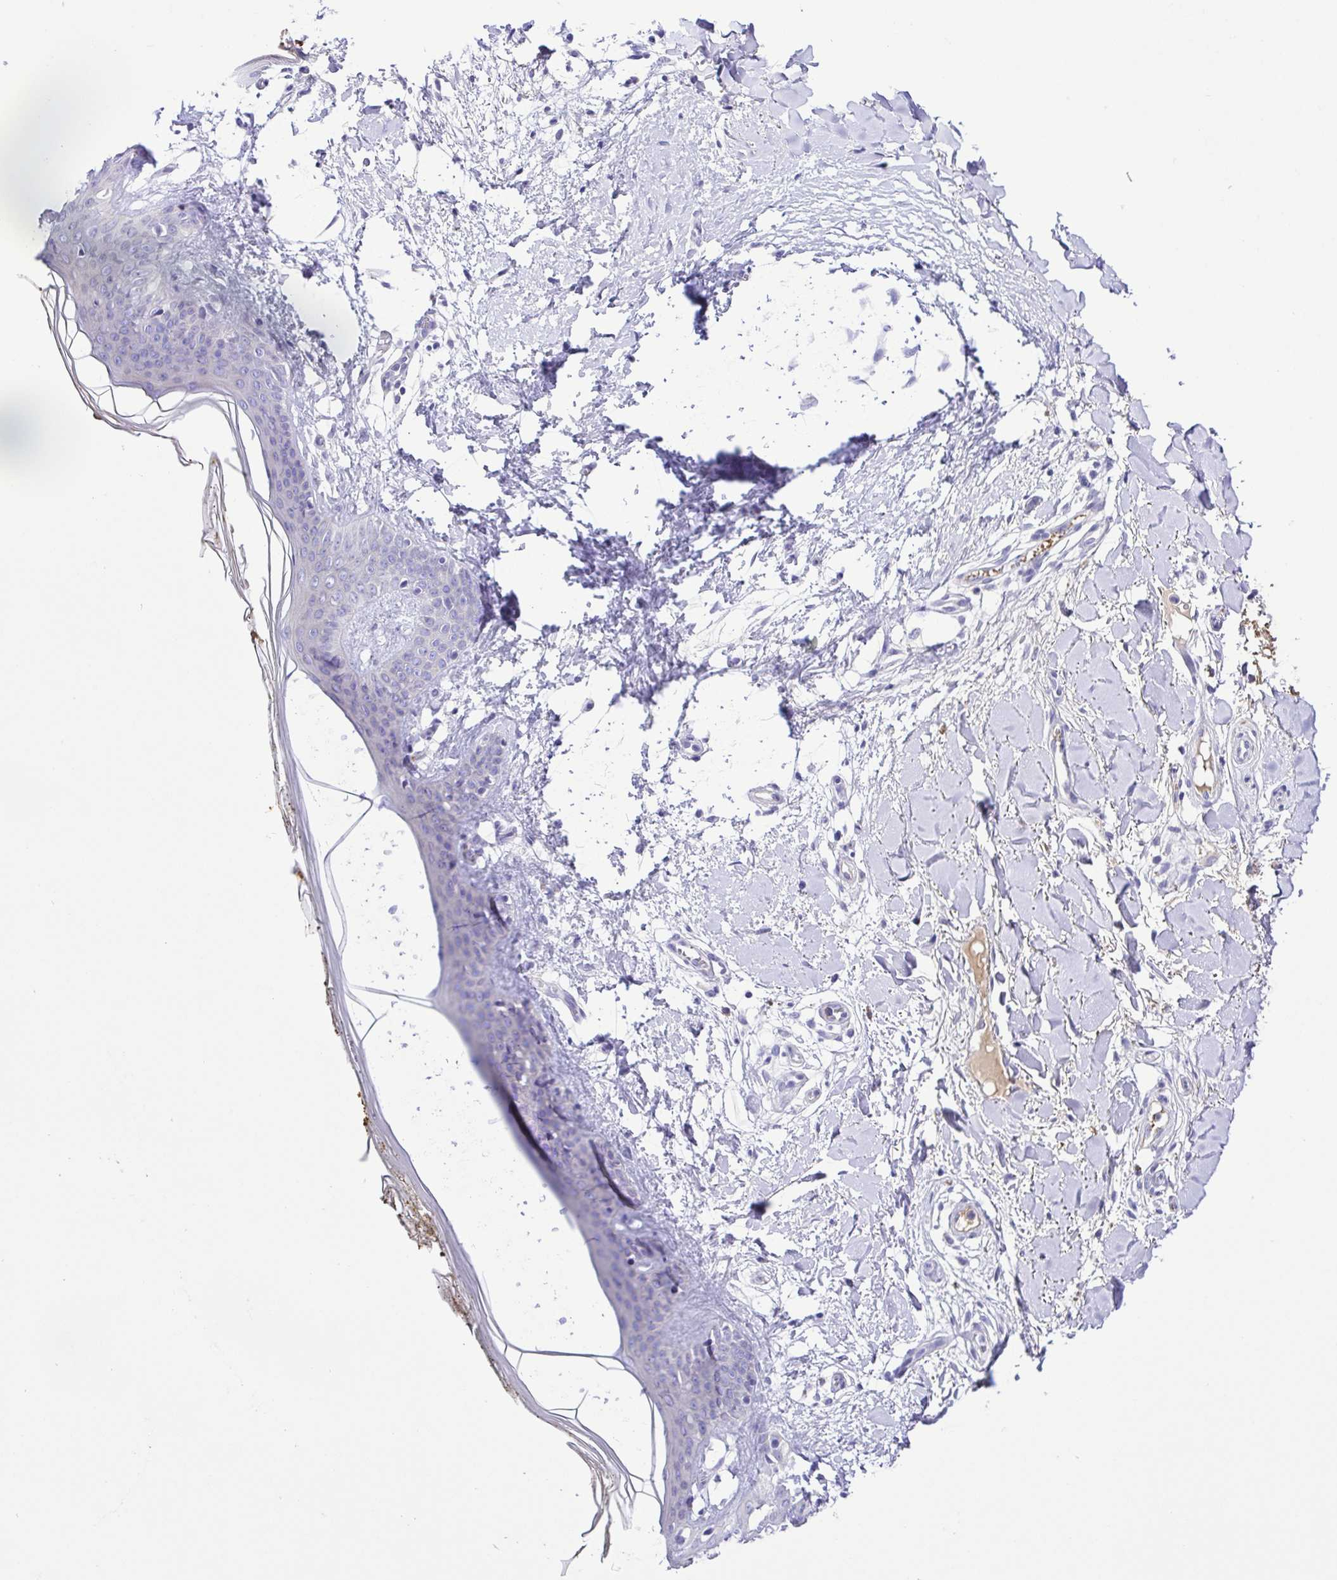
{"staining": {"intensity": "negative", "quantity": "none", "location": "none"}, "tissue": "skin", "cell_type": "Fibroblasts", "image_type": "normal", "snomed": [{"axis": "morphology", "description": "Normal tissue, NOS"}, {"axis": "topography", "description": "Skin"}], "caption": "Immunohistochemical staining of benign human skin displays no significant positivity in fibroblasts. (Brightfield microscopy of DAB IHC at high magnification).", "gene": "GABBR2", "patient": {"sex": "female", "age": 34}}